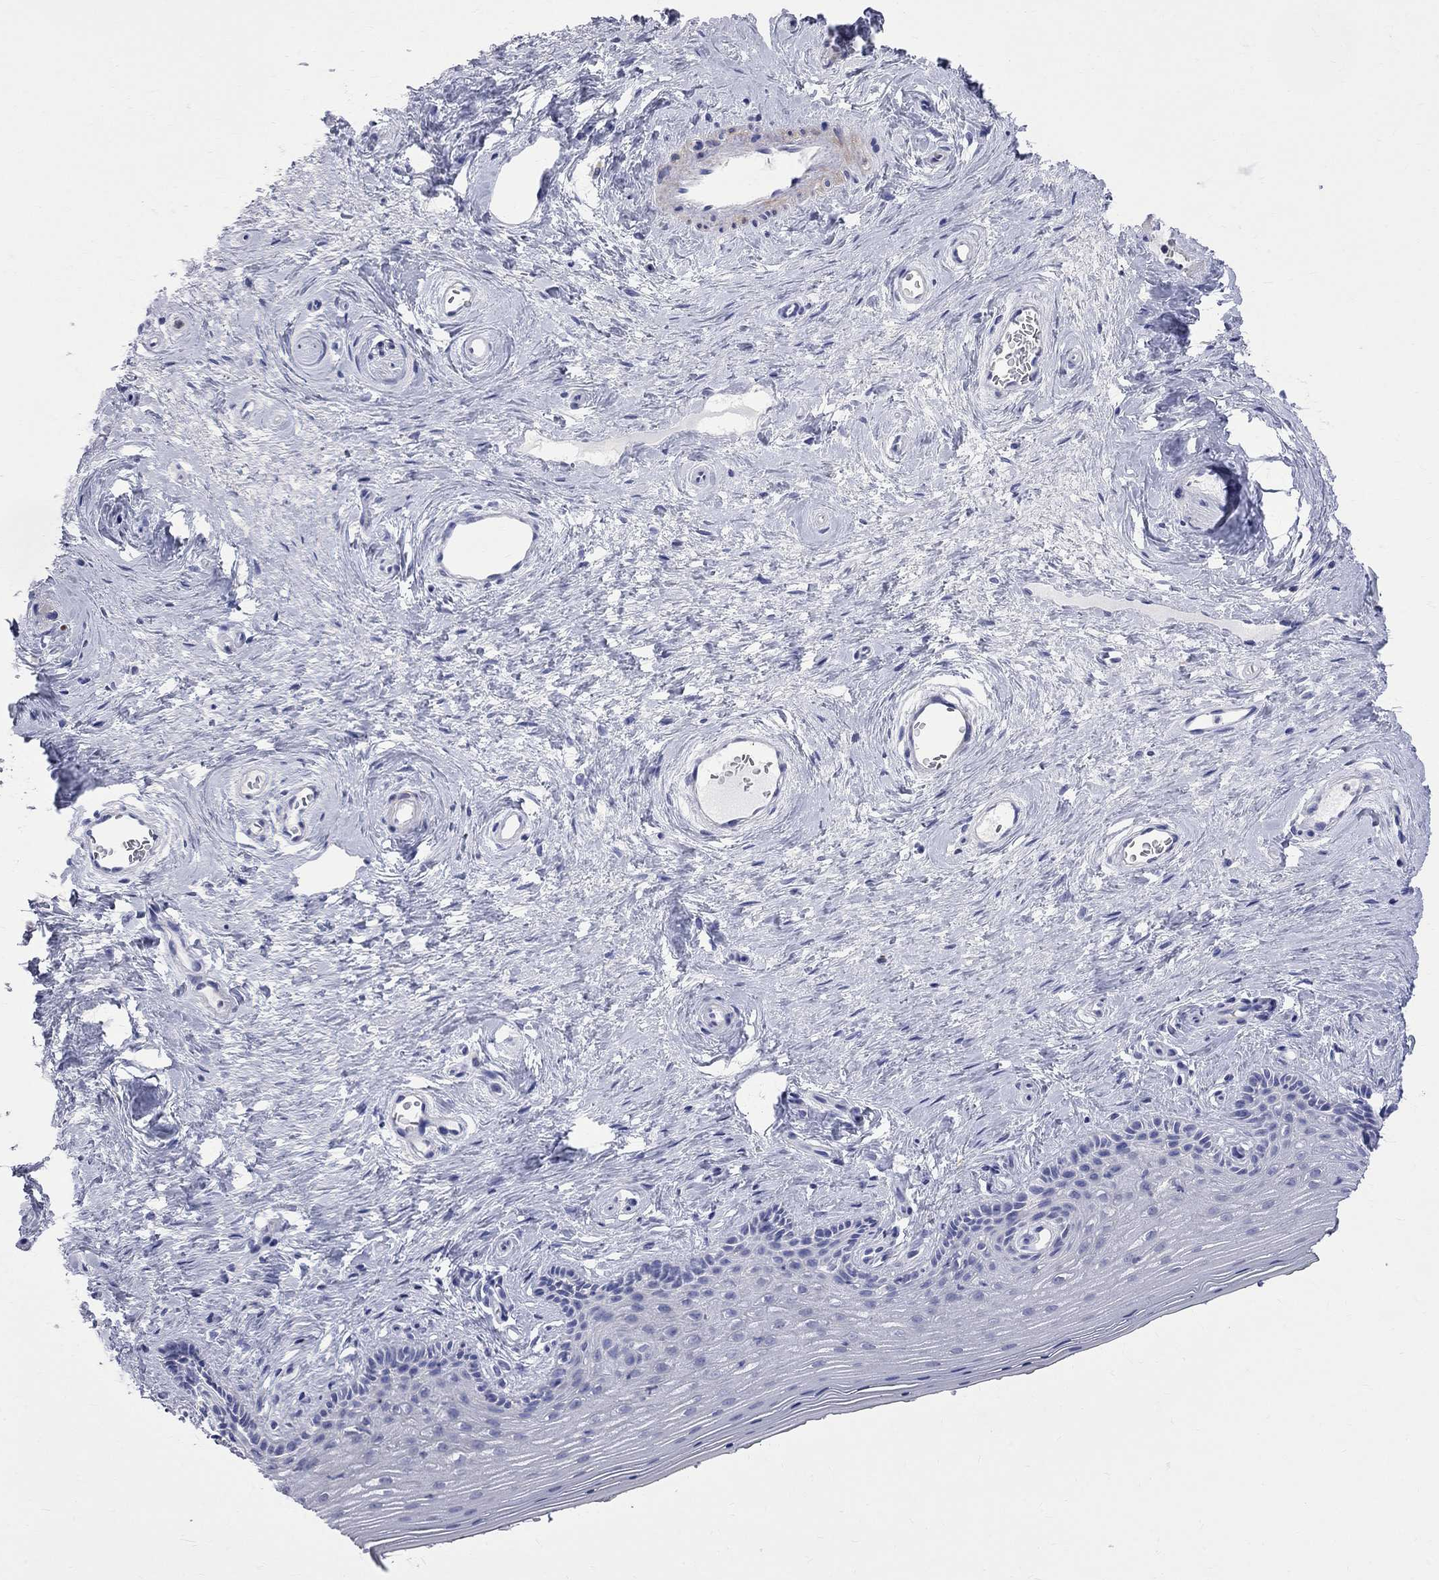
{"staining": {"intensity": "negative", "quantity": "none", "location": "none"}, "tissue": "vagina", "cell_type": "Squamous epithelial cells", "image_type": "normal", "snomed": [{"axis": "morphology", "description": "Normal tissue, NOS"}, {"axis": "topography", "description": "Vagina"}], "caption": "DAB (3,3'-diaminobenzidine) immunohistochemical staining of benign human vagina demonstrates no significant expression in squamous epithelial cells. (Brightfield microscopy of DAB immunohistochemistry (IHC) at high magnification).", "gene": "S100A3", "patient": {"sex": "female", "age": 45}}